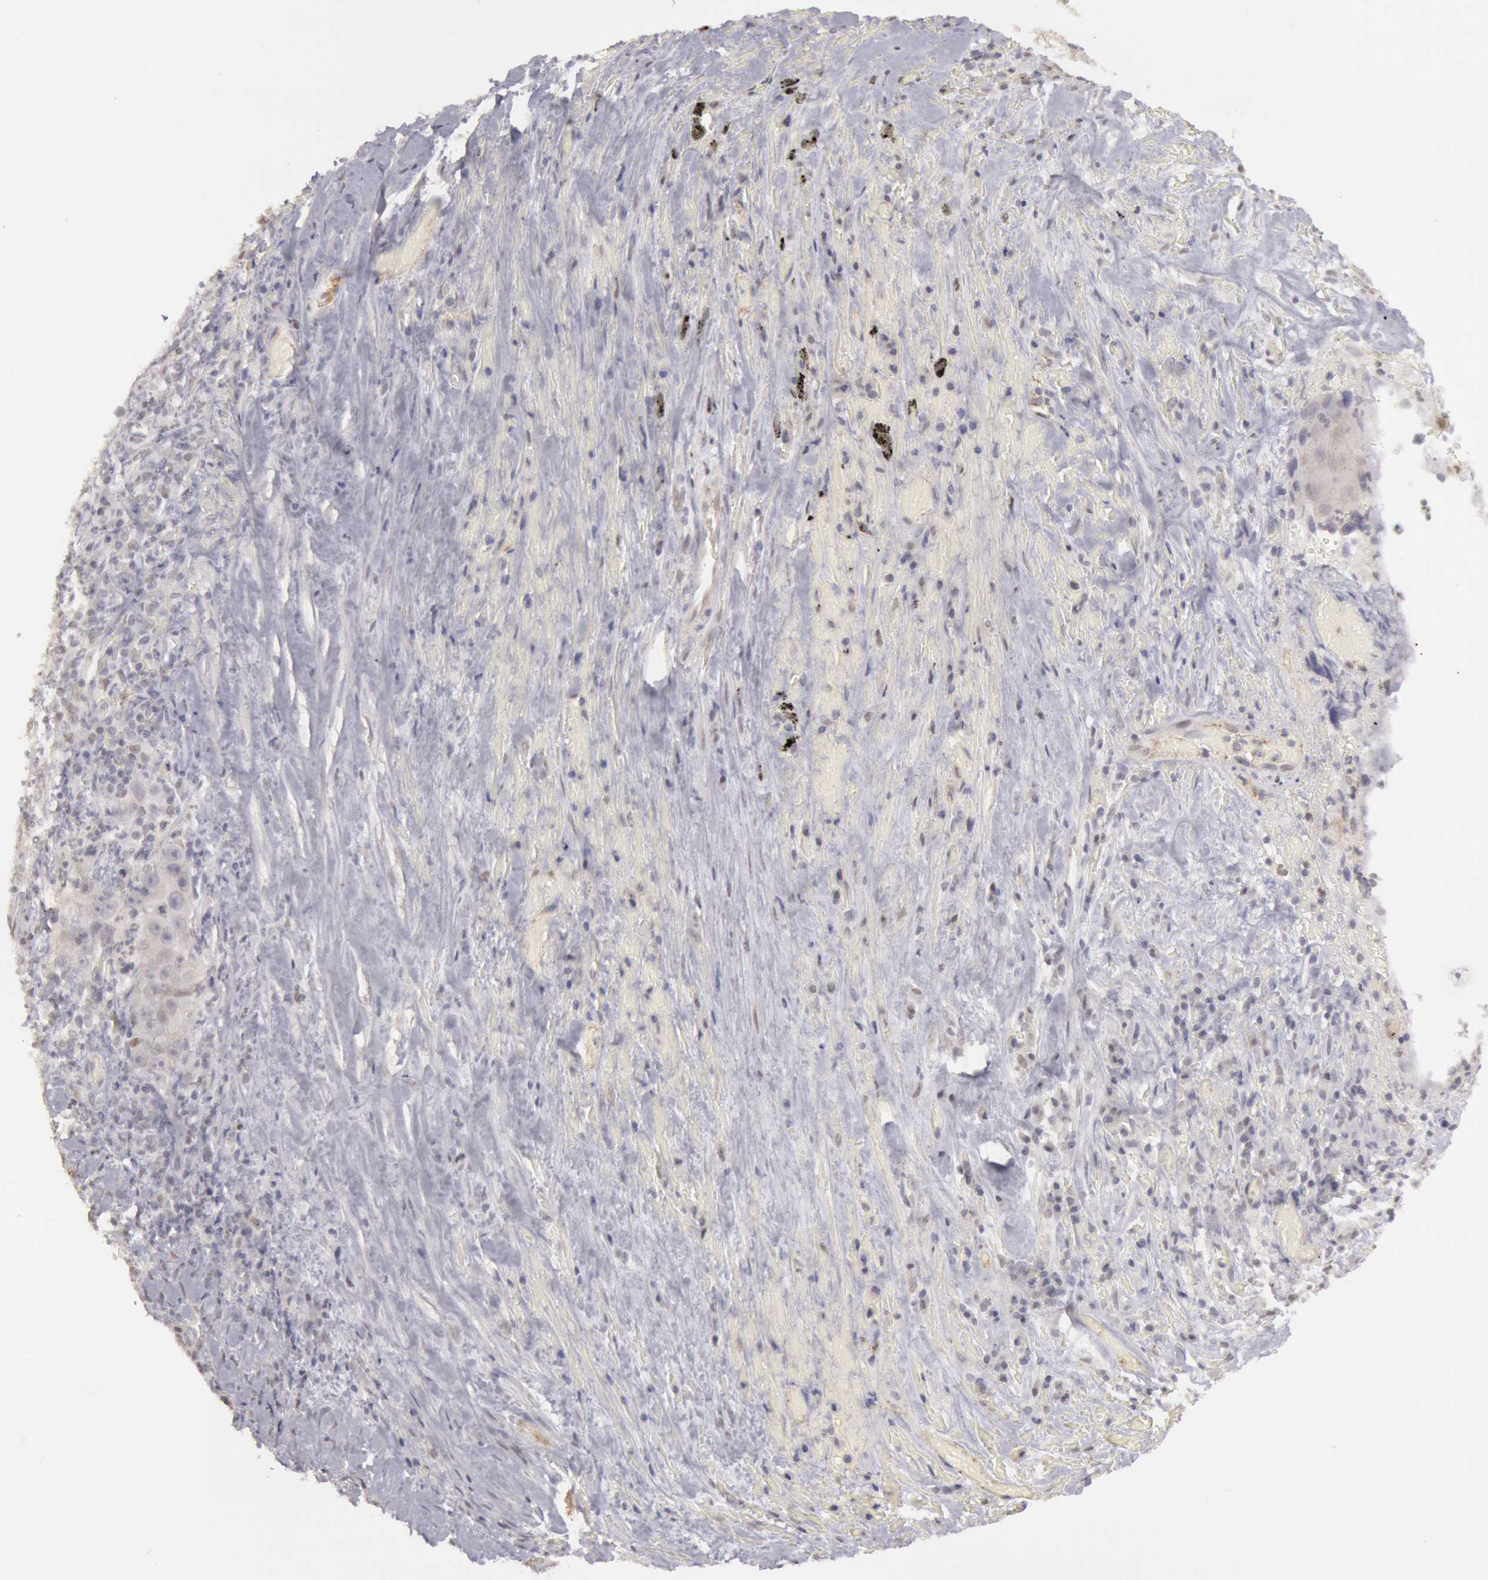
{"staining": {"intensity": "negative", "quantity": "none", "location": "none"}, "tissue": "lung cancer", "cell_type": "Tumor cells", "image_type": "cancer", "snomed": [{"axis": "morphology", "description": "Squamous cell carcinoma, NOS"}, {"axis": "topography", "description": "Lung"}], "caption": "This histopathology image is of lung cancer stained with immunohistochemistry to label a protein in brown with the nuclei are counter-stained blue. There is no expression in tumor cells.", "gene": "RIMBP3C", "patient": {"sex": "male", "age": 64}}